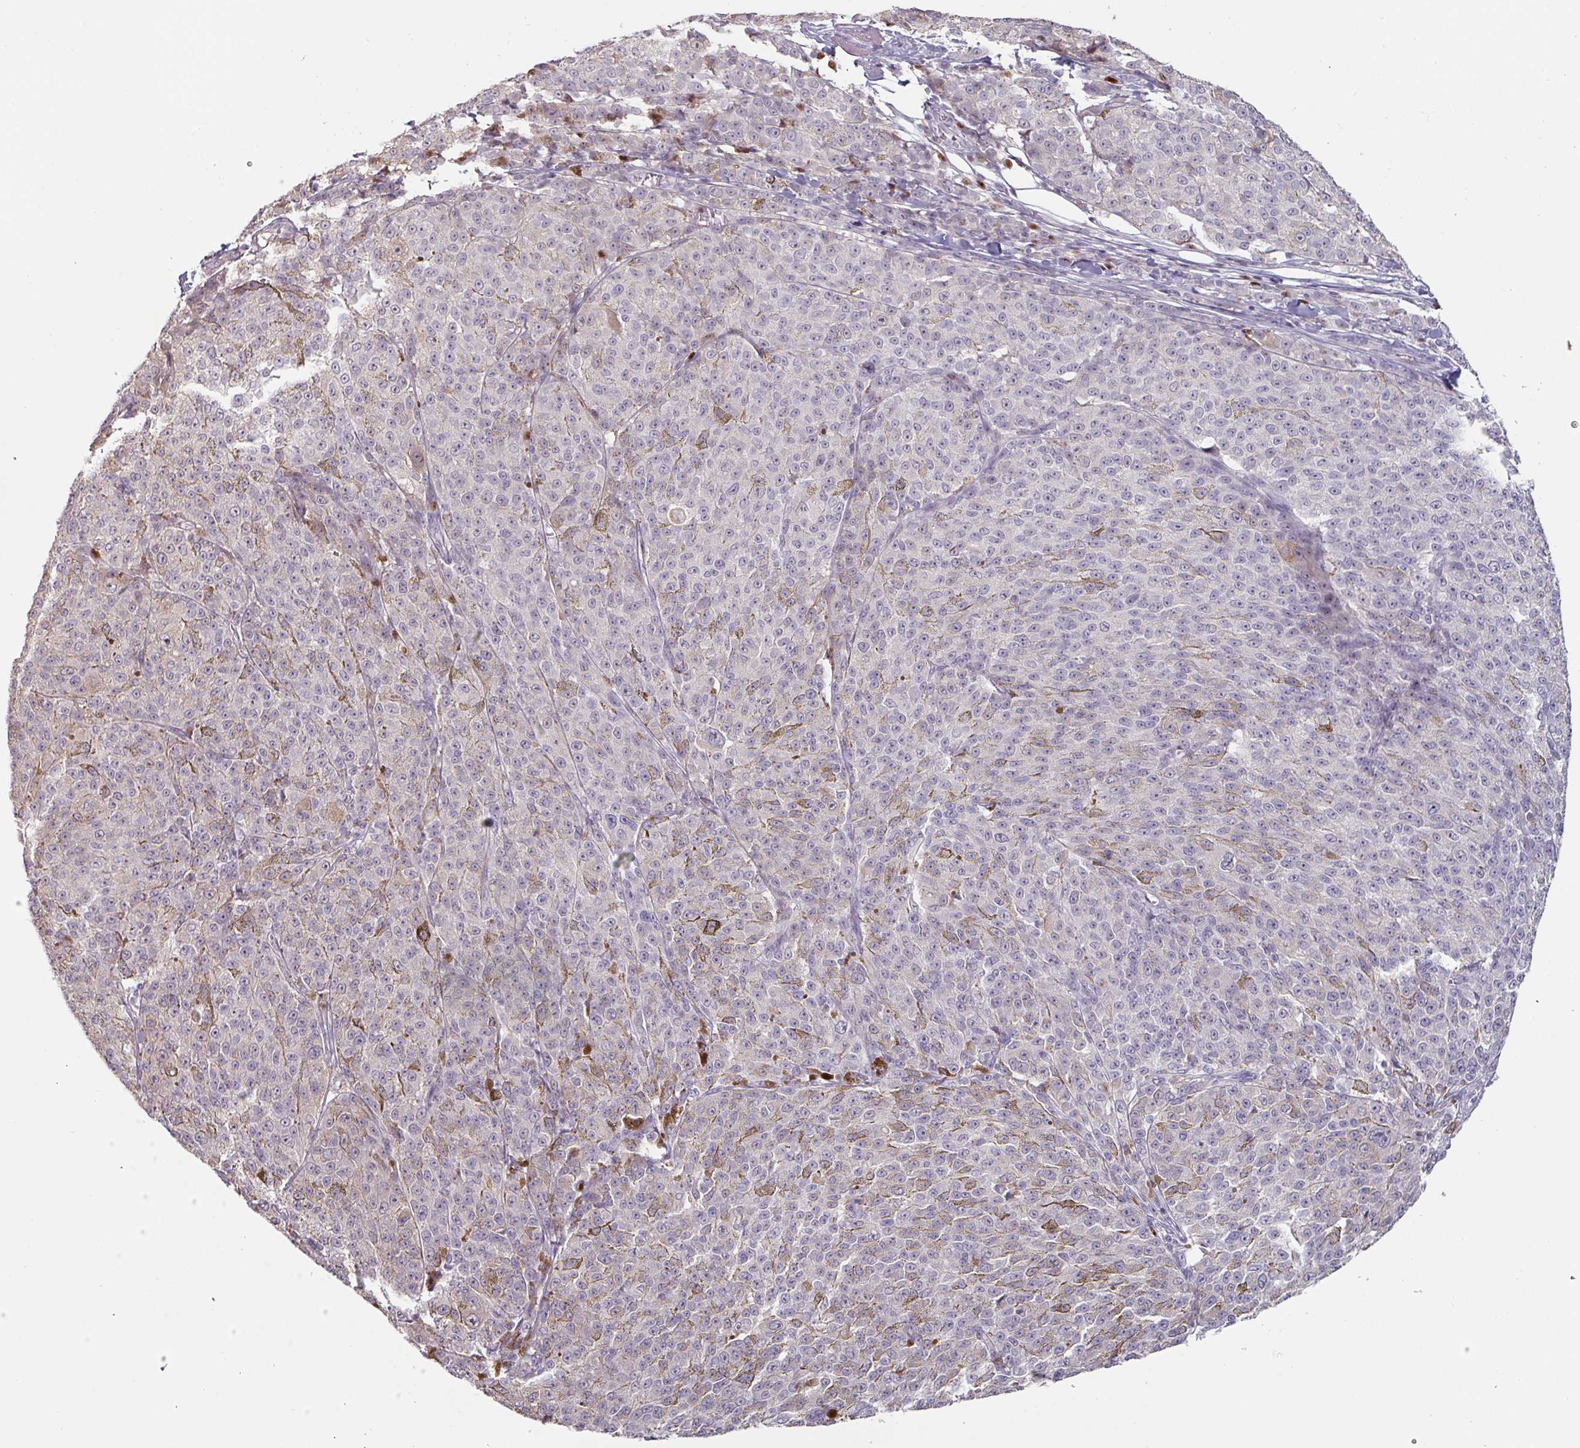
{"staining": {"intensity": "negative", "quantity": "none", "location": "none"}, "tissue": "melanoma", "cell_type": "Tumor cells", "image_type": "cancer", "snomed": [{"axis": "morphology", "description": "Malignant melanoma, NOS"}, {"axis": "topography", "description": "Skin"}], "caption": "Immunohistochemistry (IHC) image of neoplastic tissue: human malignant melanoma stained with DAB (3,3'-diaminobenzidine) displays no significant protein staining in tumor cells. The staining was performed using DAB to visualize the protein expression in brown, while the nuclei were stained in blue with hematoxylin (Magnification: 20x).", "gene": "ZBTB6", "patient": {"sex": "female", "age": 52}}